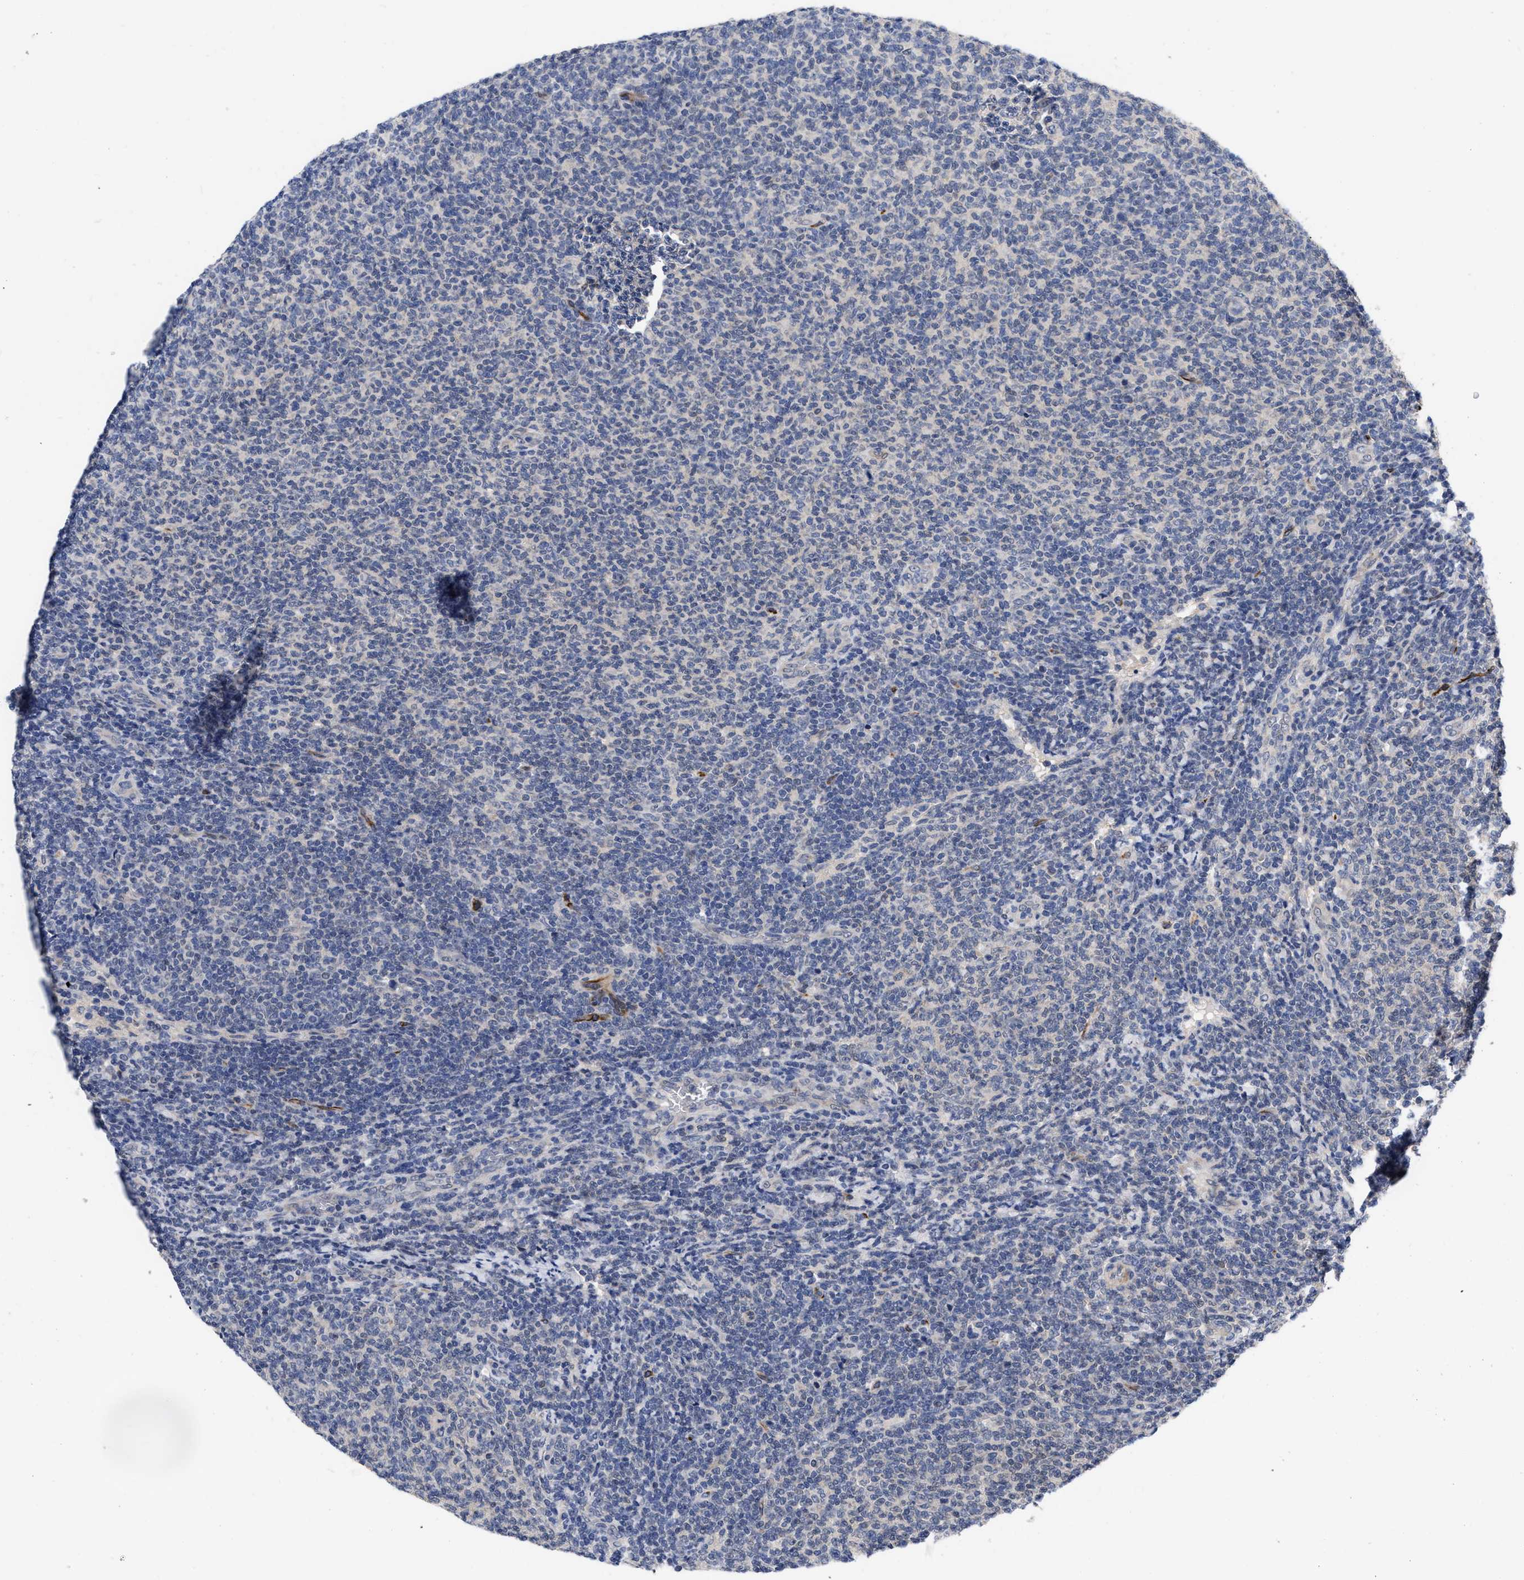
{"staining": {"intensity": "negative", "quantity": "none", "location": "none"}, "tissue": "lymphoma", "cell_type": "Tumor cells", "image_type": "cancer", "snomed": [{"axis": "morphology", "description": "Malignant lymphoma, non-Hodgkin's type, Low grade"}, {"axis": "topography", "description": "Lymph node"}], "caption": "Tumor cells are negative for brown protein staining in lymphoma.", "gene": "CCN5", "patient": {"sex": "male", "age": 66}}